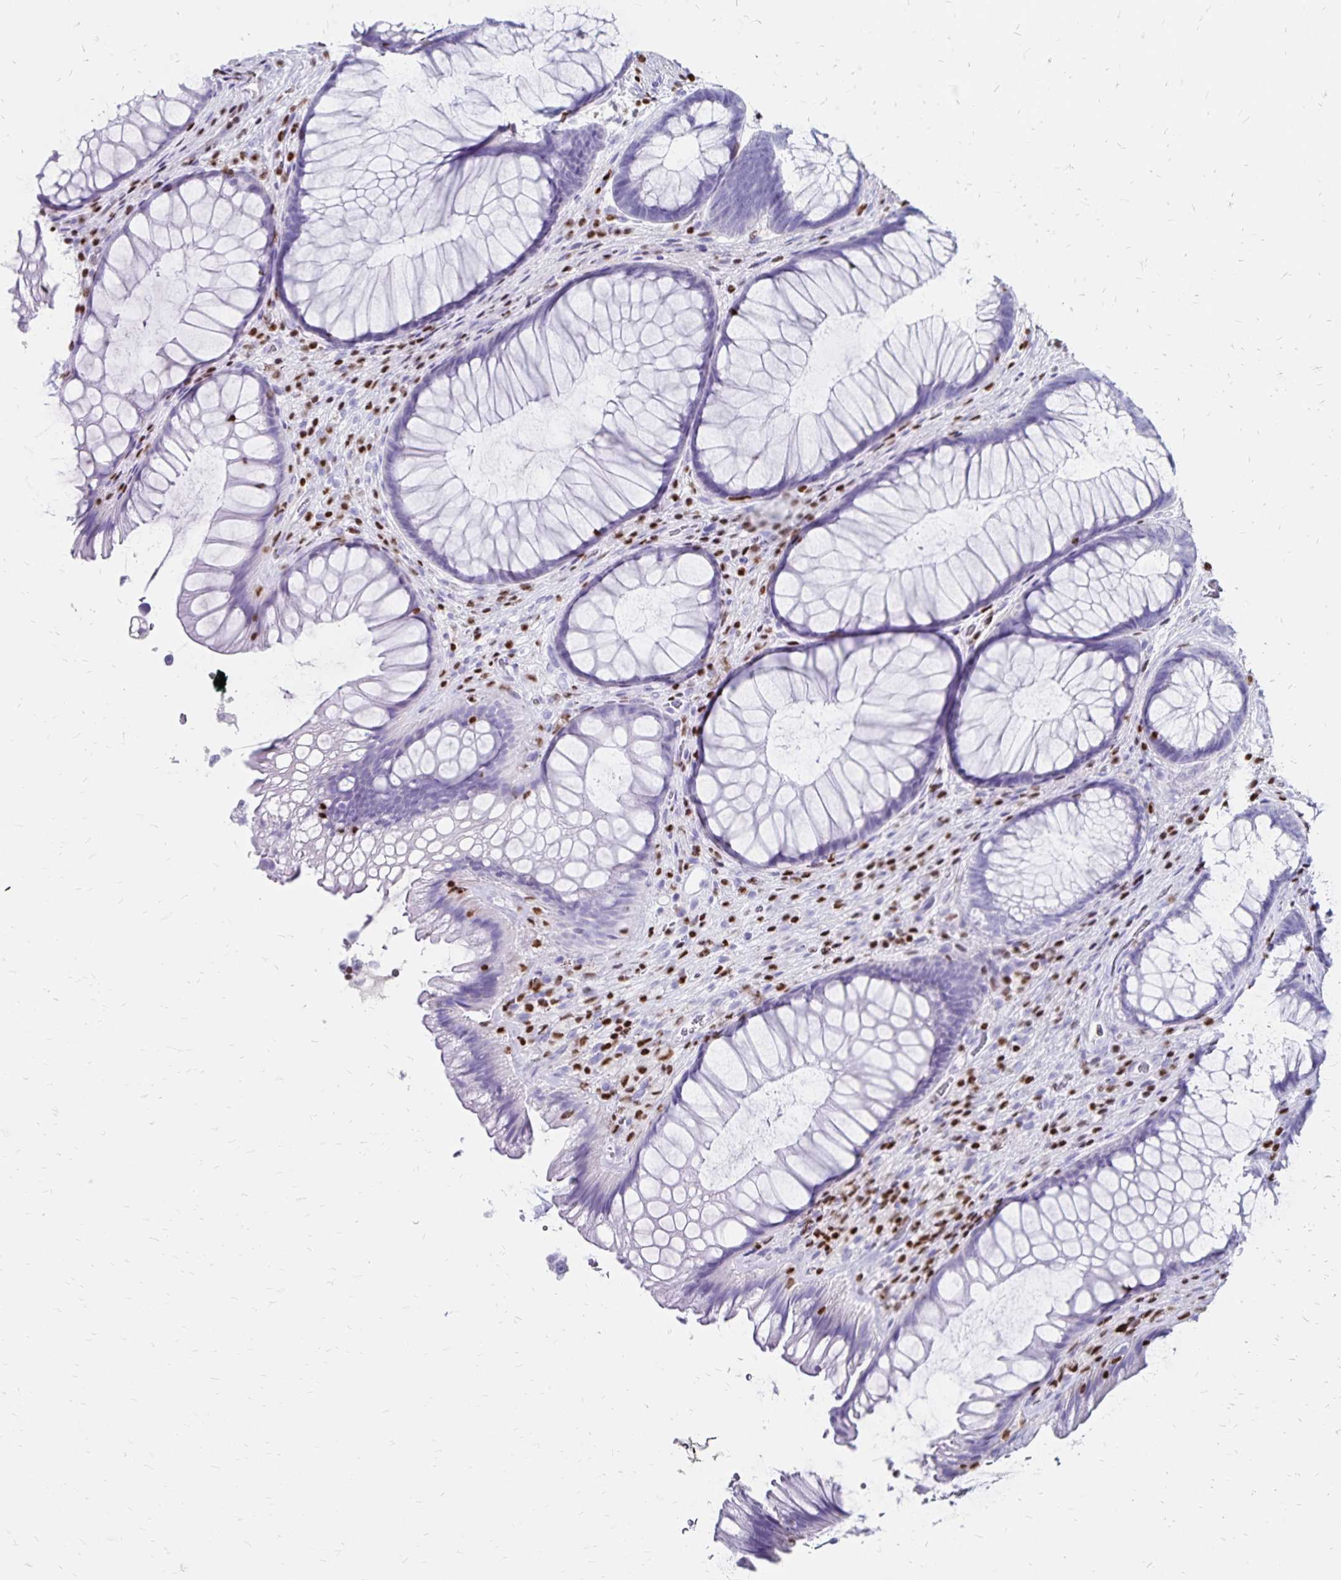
{"staining": {"intensity": "negative", "quantity": "none", "location": "none"}, "tissue": "rectum", "cell_type": "Glandular cells", "image_type": "normal", "snomed": [{"axis": "morphology", "description": "Normal tissue, NOS"}, {"axis": "topography", "description": "Rectum"}], "caption": "IHC histopathology image of normal human rectum stained for a protein (brown), which exhibits no expression in glandular cells. (Brightfield microscopy of DAB IHC at high magnification).", "gene": "IKZF1", "patient": {"sex": "male", "age": 53}}